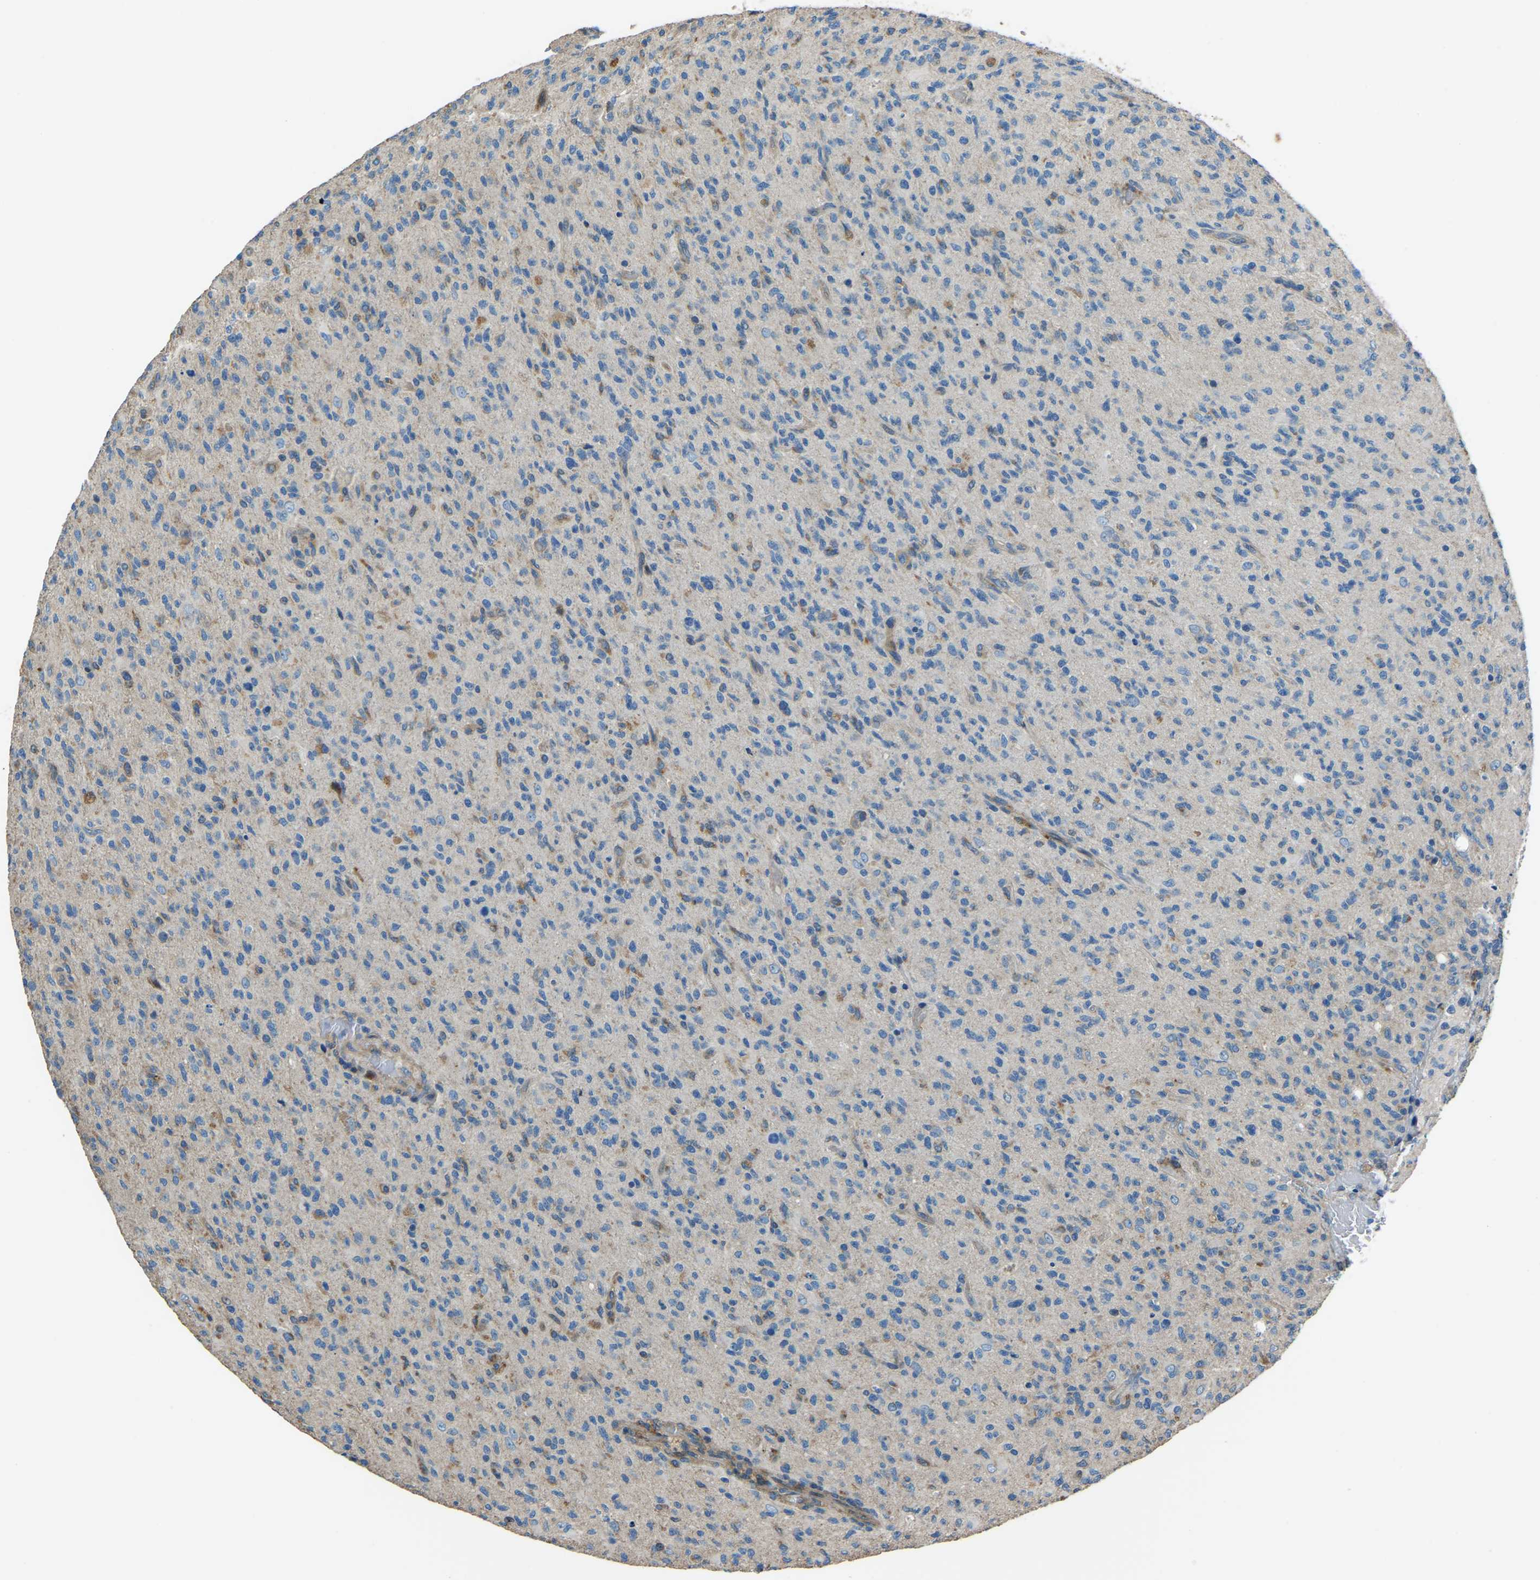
{"staining": {"intensity": "moderate", "quantity": "<25%", "location": "cytoplasmic/membranous"}, "tissue": "glioma", "cell_type": "Tumor cells", "image_type": "cancer", "snomed": [{"axis": "morphology", "description": "Glioma, malignant, High grade"}, {"axis": "topography", "description": "Brain"}], "caption": "Immunohistochemical staining of glioma displays low levels of moderate cytoplasmic/membranous protein staining in approximately <25% of tumor cells.", "gene": "COL3A1", "patient": {"sex": "male", "age": 71}}